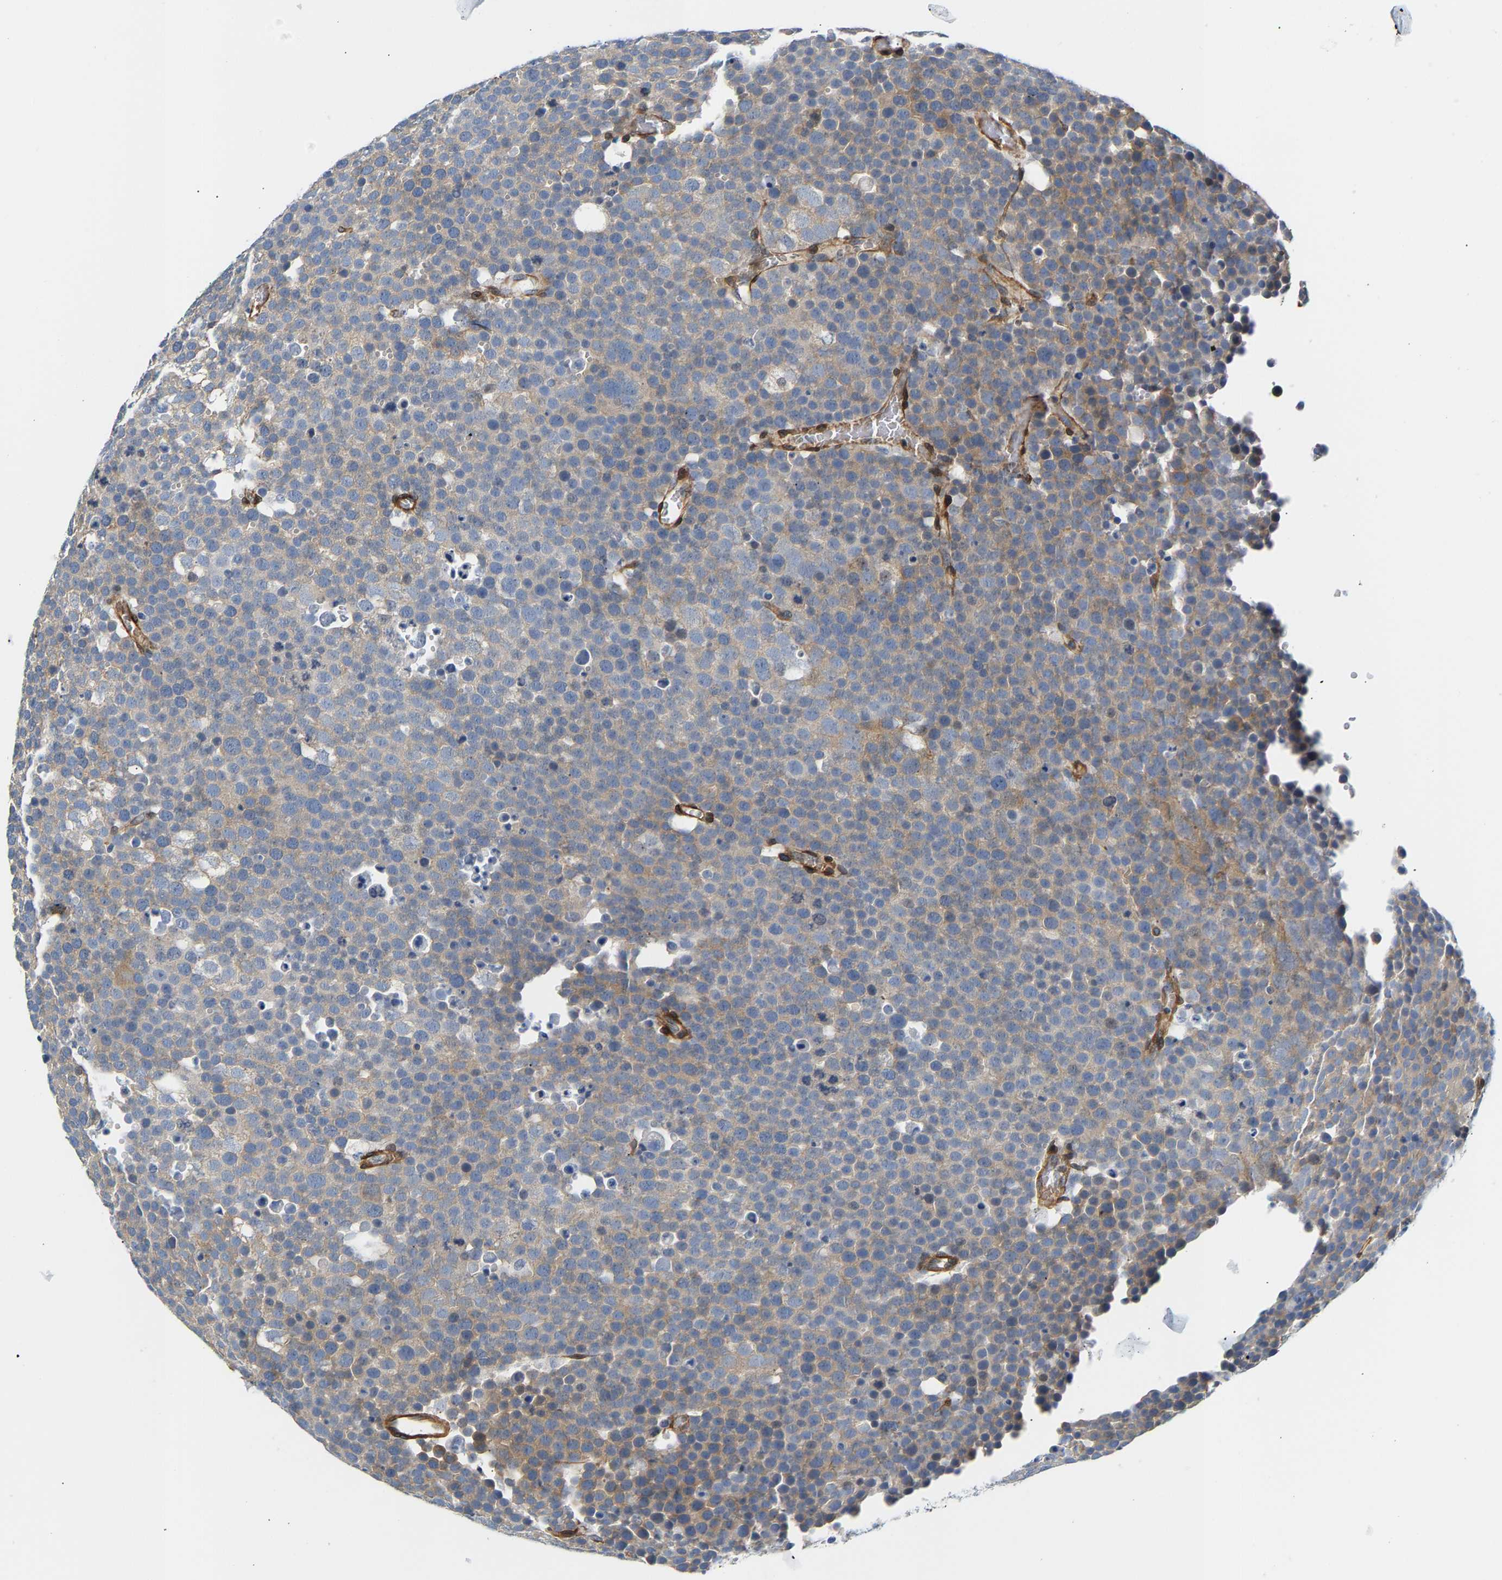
{"staining": {"intensity": "weak", "quantity": "25%-75%", "location": "cytoplasmic/membranous"}, "tissue": "testis cancer", "cell_type": "Tumor cells", "image_type": "cancer", "snomed": [{"axis": "morphology", "description": "Seminoma, NOS"}, {"axis": "topography", "description": "Testis"}], "caption": "Brown immunohistochemical staining in human testis seminoma exhibits weak cytoplasmic/membranous positivity in about 25%-75% of tumor cells.", "gene": "PAWR", "patient": {"sex": "male", "age": 71}}